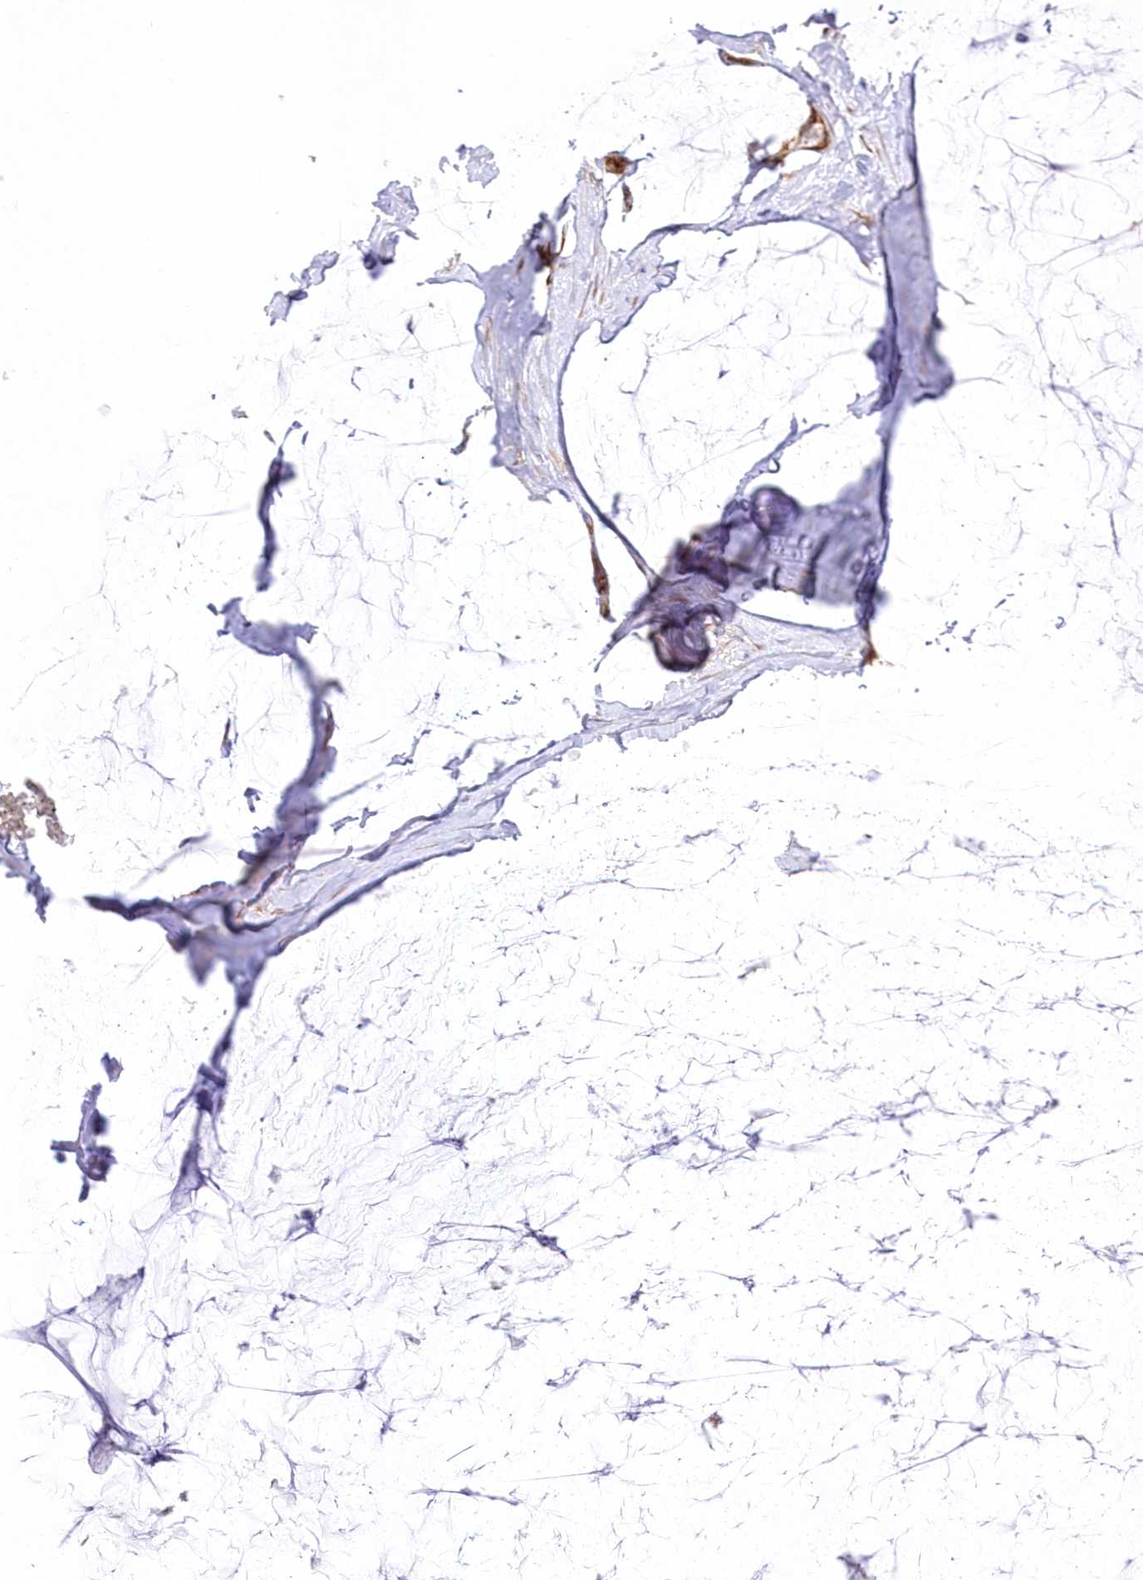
{"staining": {"intensity": "moderate", "quantity": ">75%", "location": "cytoplasmic/membranous"}, "tissue": "ovarian cancer", "cell_type": "Tumor cells", "image_type": "cancer", "snomed": [{"axis": "morphology", "description": "Cystadenocarcinoma, mucinous, NOS"}, {"axis": "topography", "description": "Ovary"}], "caption": "Ovarian cancer (mucinous cystadenocarcinoma) stained with a brown dye shows moderate cytoplasmic/membranous positive expression in approximately >75% of tumor cells.", "gene": "SH3PXD2B", "patient": {"sex": "female", "age": 39}}